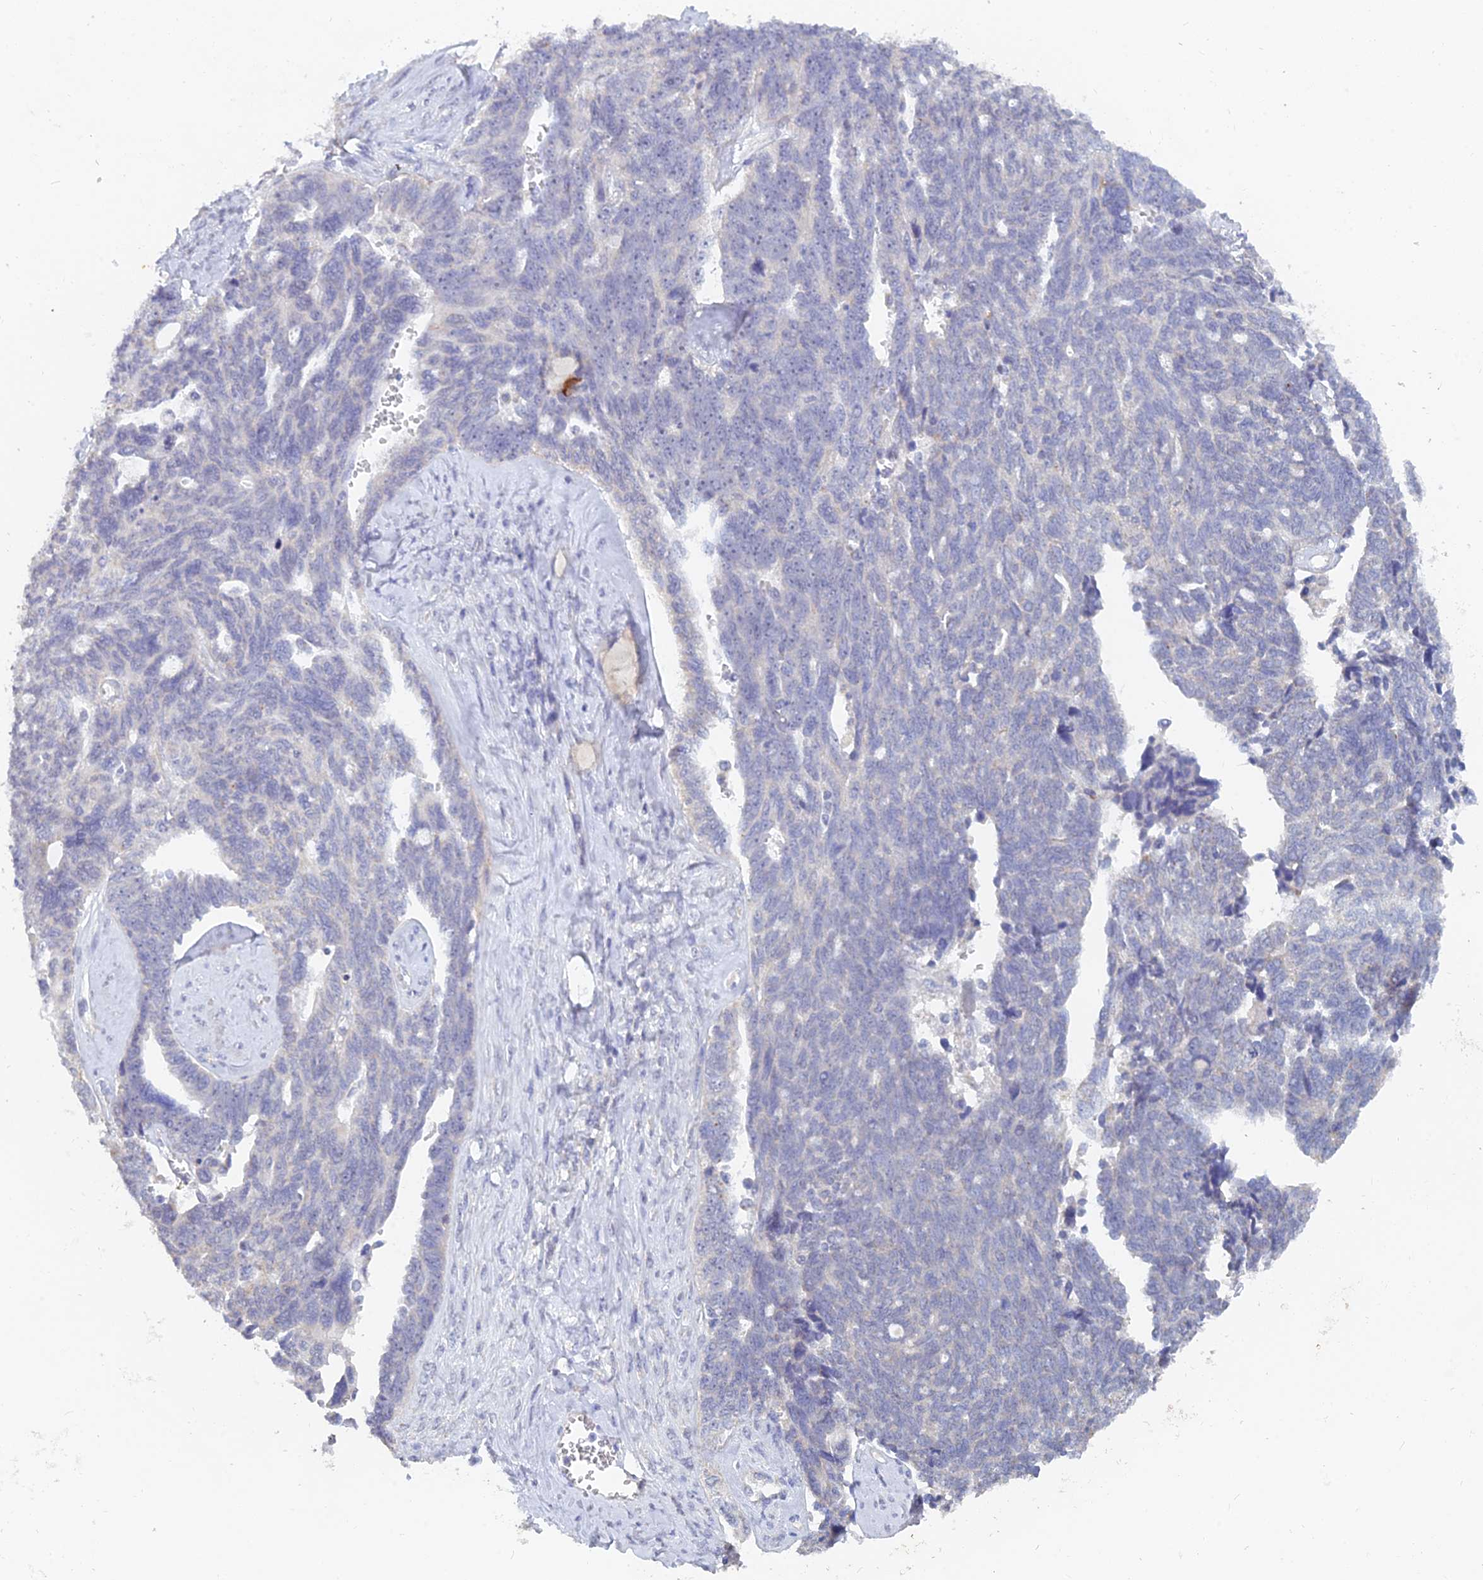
{"staining": {"intensity": "moderate", "quantity": "<25%", "location": "cytoplasmic/membranous"}, "tissue": "ovarian cancer", "cell_type": "Tumor cells", "image_type": "cancer", "snomed": [{"axis": "morphology", "description": "Cystadenocarcinoma, serous, NOS"}, {"axis": "topography", "description": "Ovary"}], "caption": "The histopathology image shows a brown stain indicating the presence of a protein in the cytoplasmic/membranous of tumor cells in ovarian cancer (serous cystadenocarcinoma).", "gene": "LRIF1", "patient": {"sex": "female", "age": 79}}